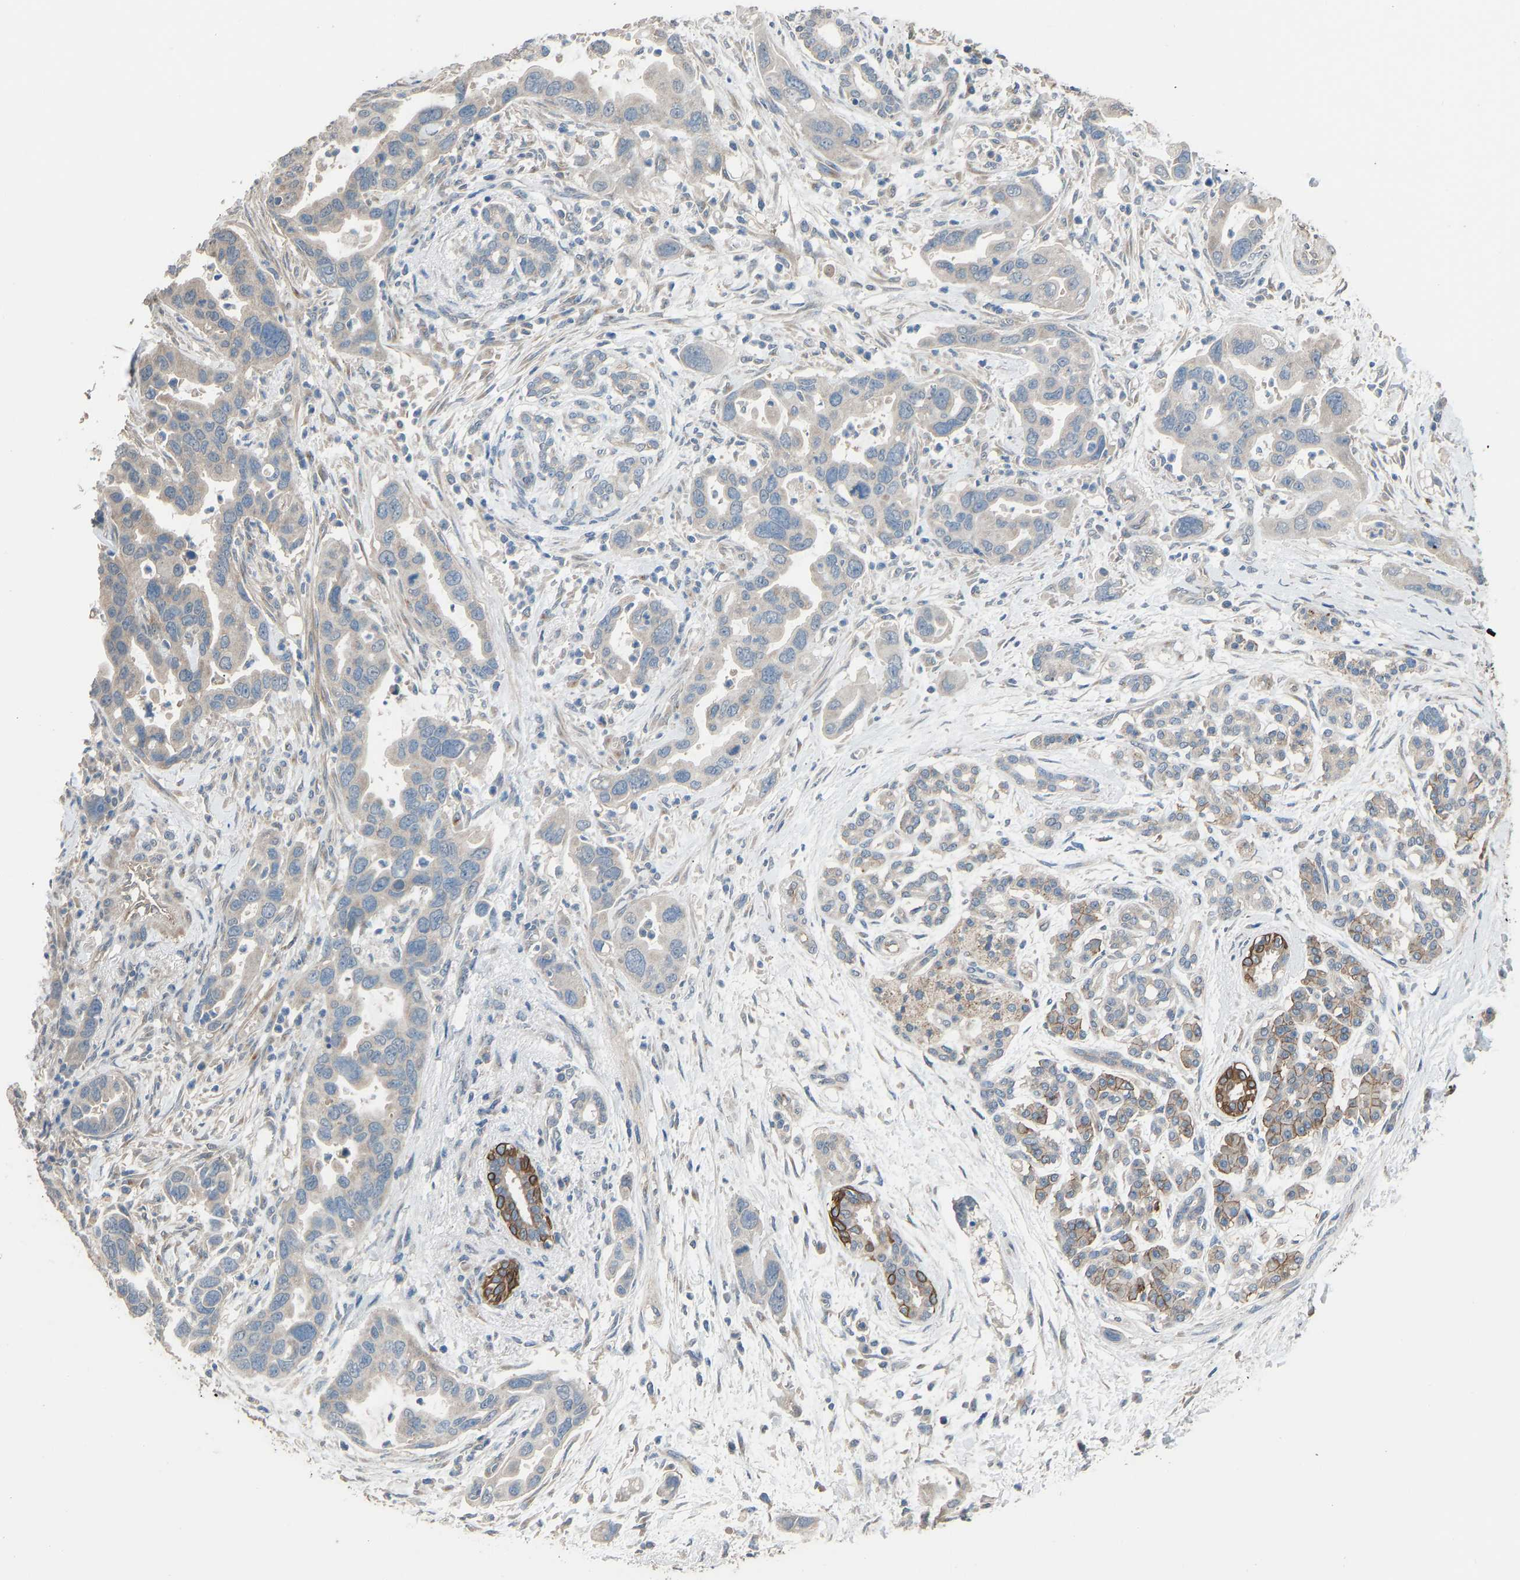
{"staining": {"intensity": "negative", "quantity": "none", "location": "none"}, "tissue": "pancreatic cancer", "cell_type": "Tumor cells", "image_type": "cancer", "snomed": [{"axis": "morphology", "description": "Normal tissue, NOS"}, {"axis": "morphology", "description": "Adenocarcinoma, NOS"}, {"axis": "topography", "description": "Pancreas"}], "caption": "Pancreatic cancer was stained to show a protein in brown. There is no significant positivity in tumor cells. (Brightfield microscopy of DAB (3,3'-diaminobenzidine) immunohistochemistry at high magnification).", "gene": "SLC43A1", "patient": {"sex": "female", "age": 71}}